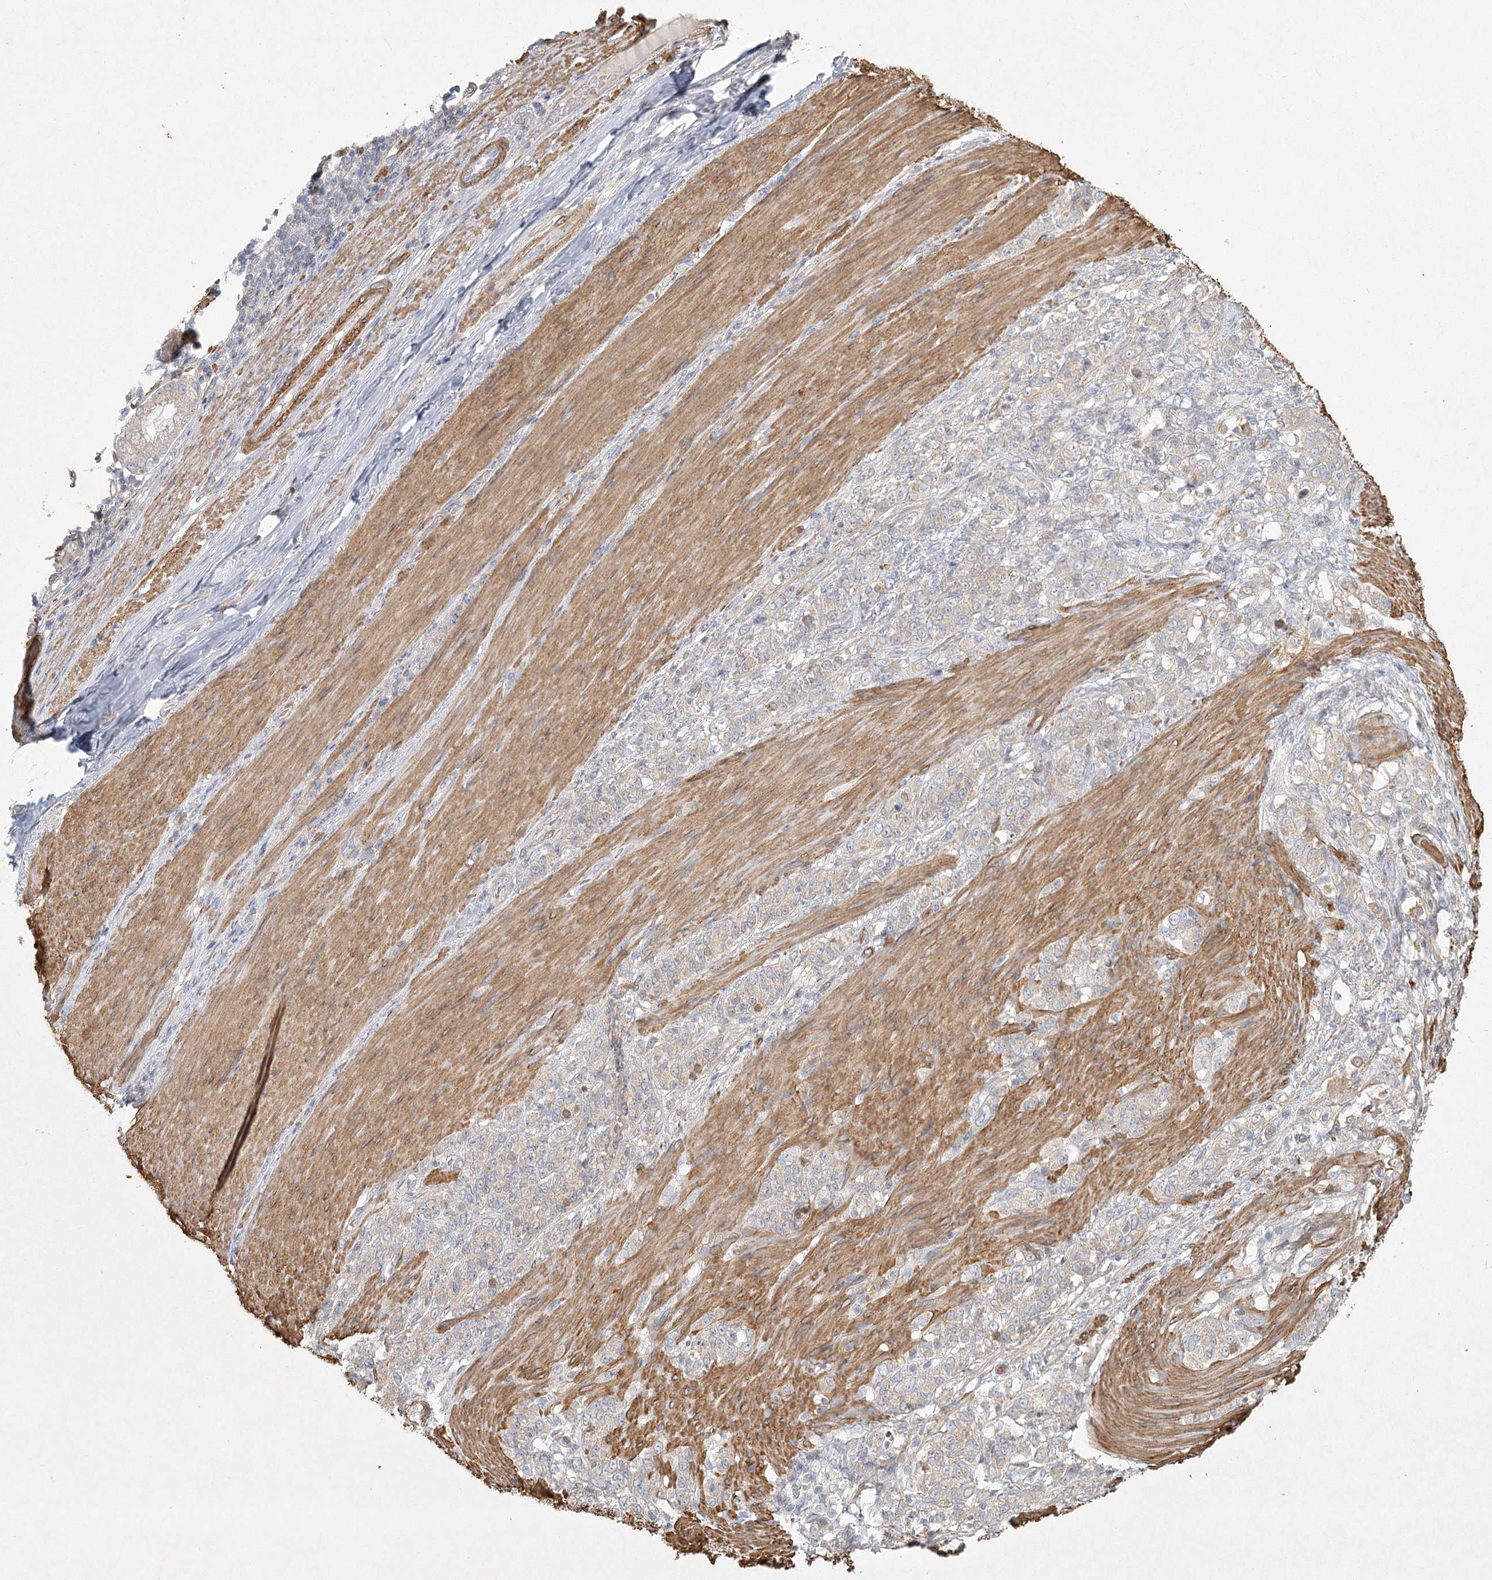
{"staining": {"intensity": "weak", "quantity": "<25%", "location": "cytoplasmic/membranous"}, "tissue": "stomach cancer", "cell_type": "Tumor cells", "image_type": "cancer", "snomed": [{"axis": "morphology", "description": "Adenocarcinoma, NOS"}, {"axis": "topography", "description": "Stomach"}], "caption": "Immunohistochemical staining of stomach adenocarcinoma demonstrates no significant positivity in tumor cells. Brightfield microscopy of immunohistochemistry stained with DAB (brown) and hematoxylin (blue), captured at high magnification.", "gene": "INPP4B", "patient": {"sex": "female", "age": 79}}